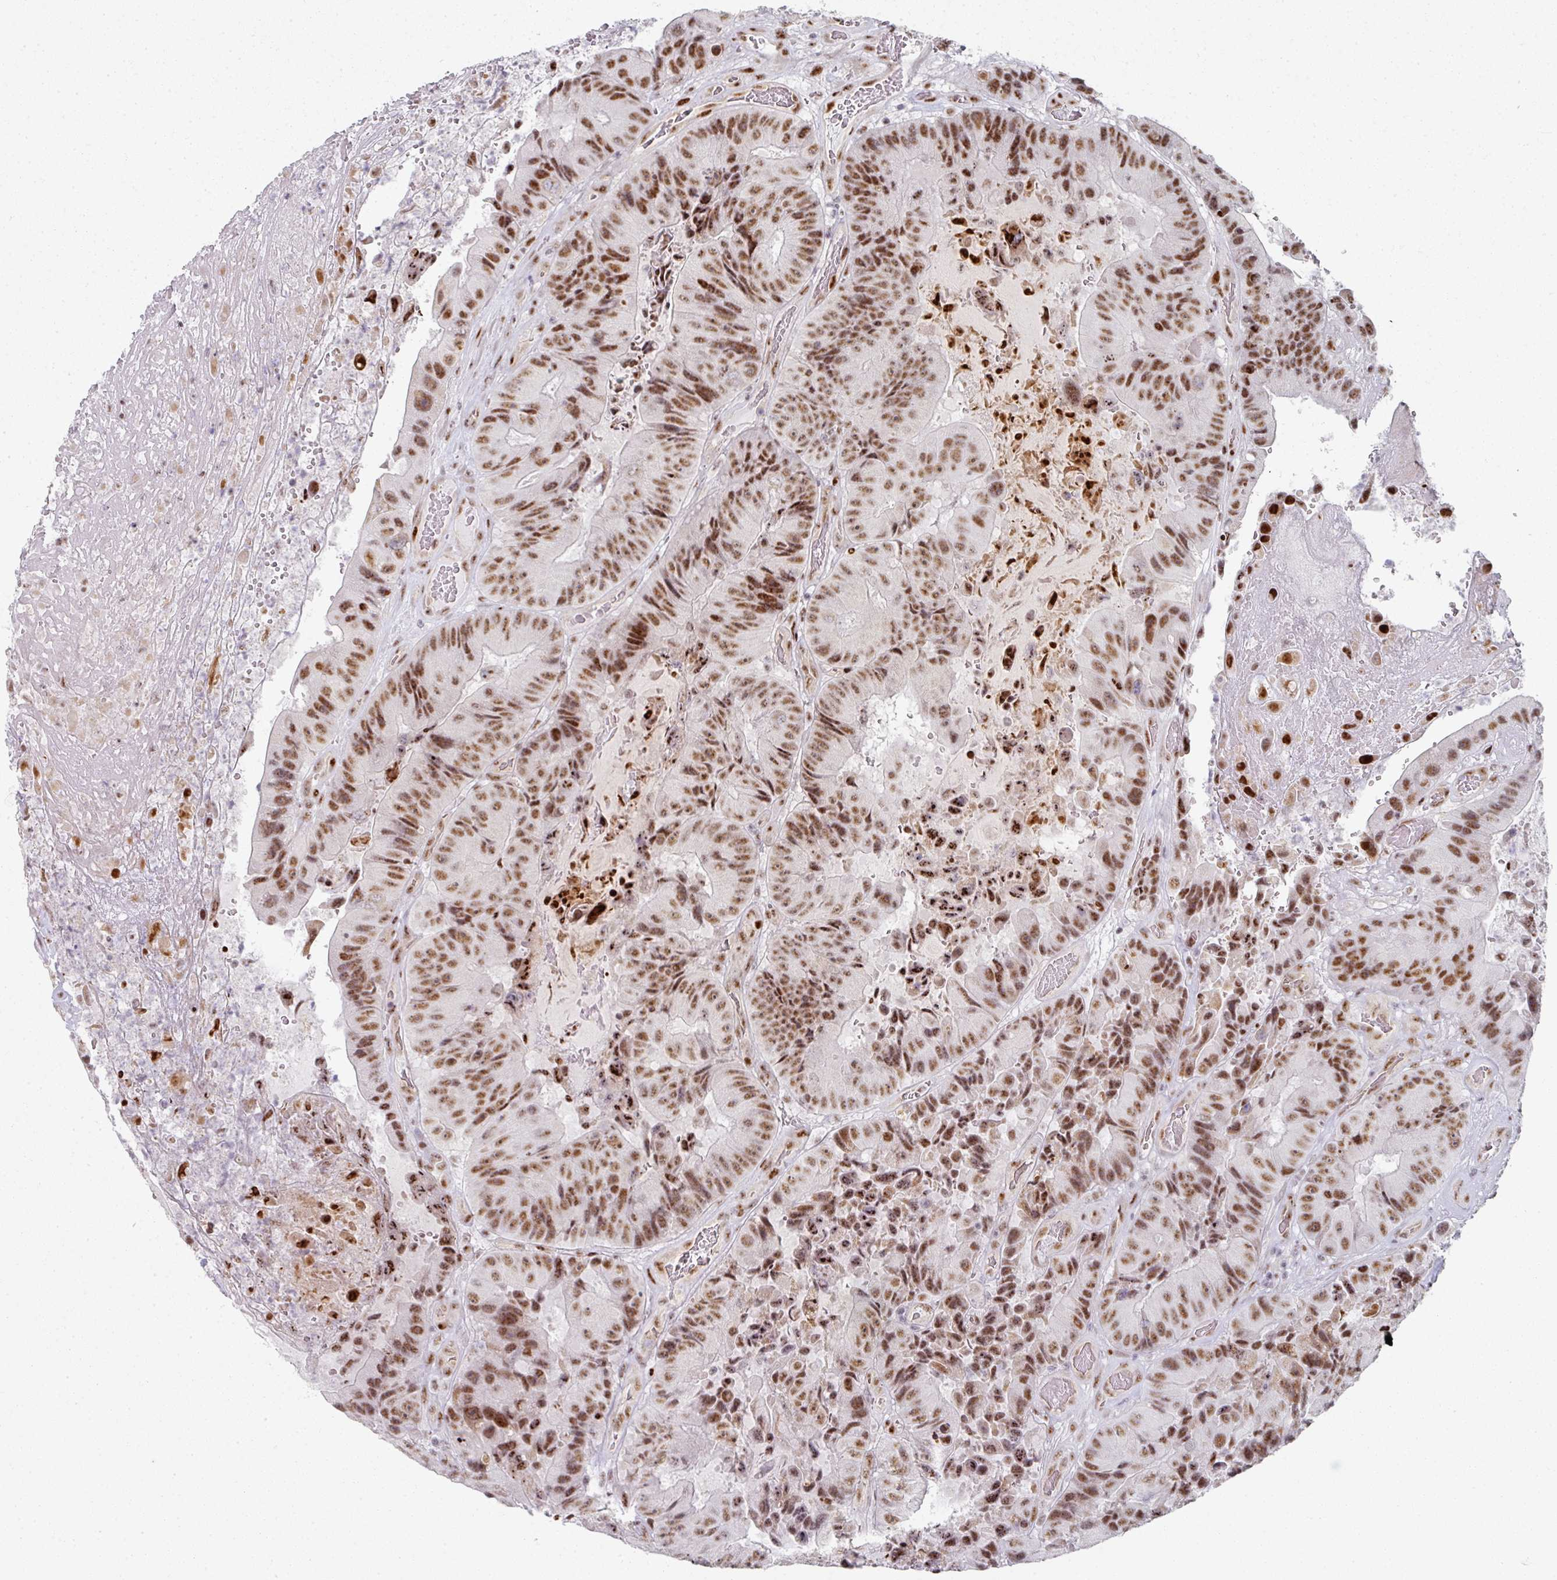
{"staining": {"intensity": "moderate", "quantity": ">75%", "location": "nuclear"}, "tissue": "colorectal cancer", "cell_type": "Tumor cells", "image_type": "cancer", "snomed": [{"axis": "morphology", "description": "Adenocarcinoma, NOS"}, {"axis": "topography", "description": "Colon"}], "caption": "A brown stain labels moderate nuclear staining of a protein in colorectal cancer (adenocarcinoma) tumor cells. (brown staining indicates protein expression, while blue staining denotes nuclei).", "gene": "SF3B5", "patient": {"sex": "female", "age": 86}}